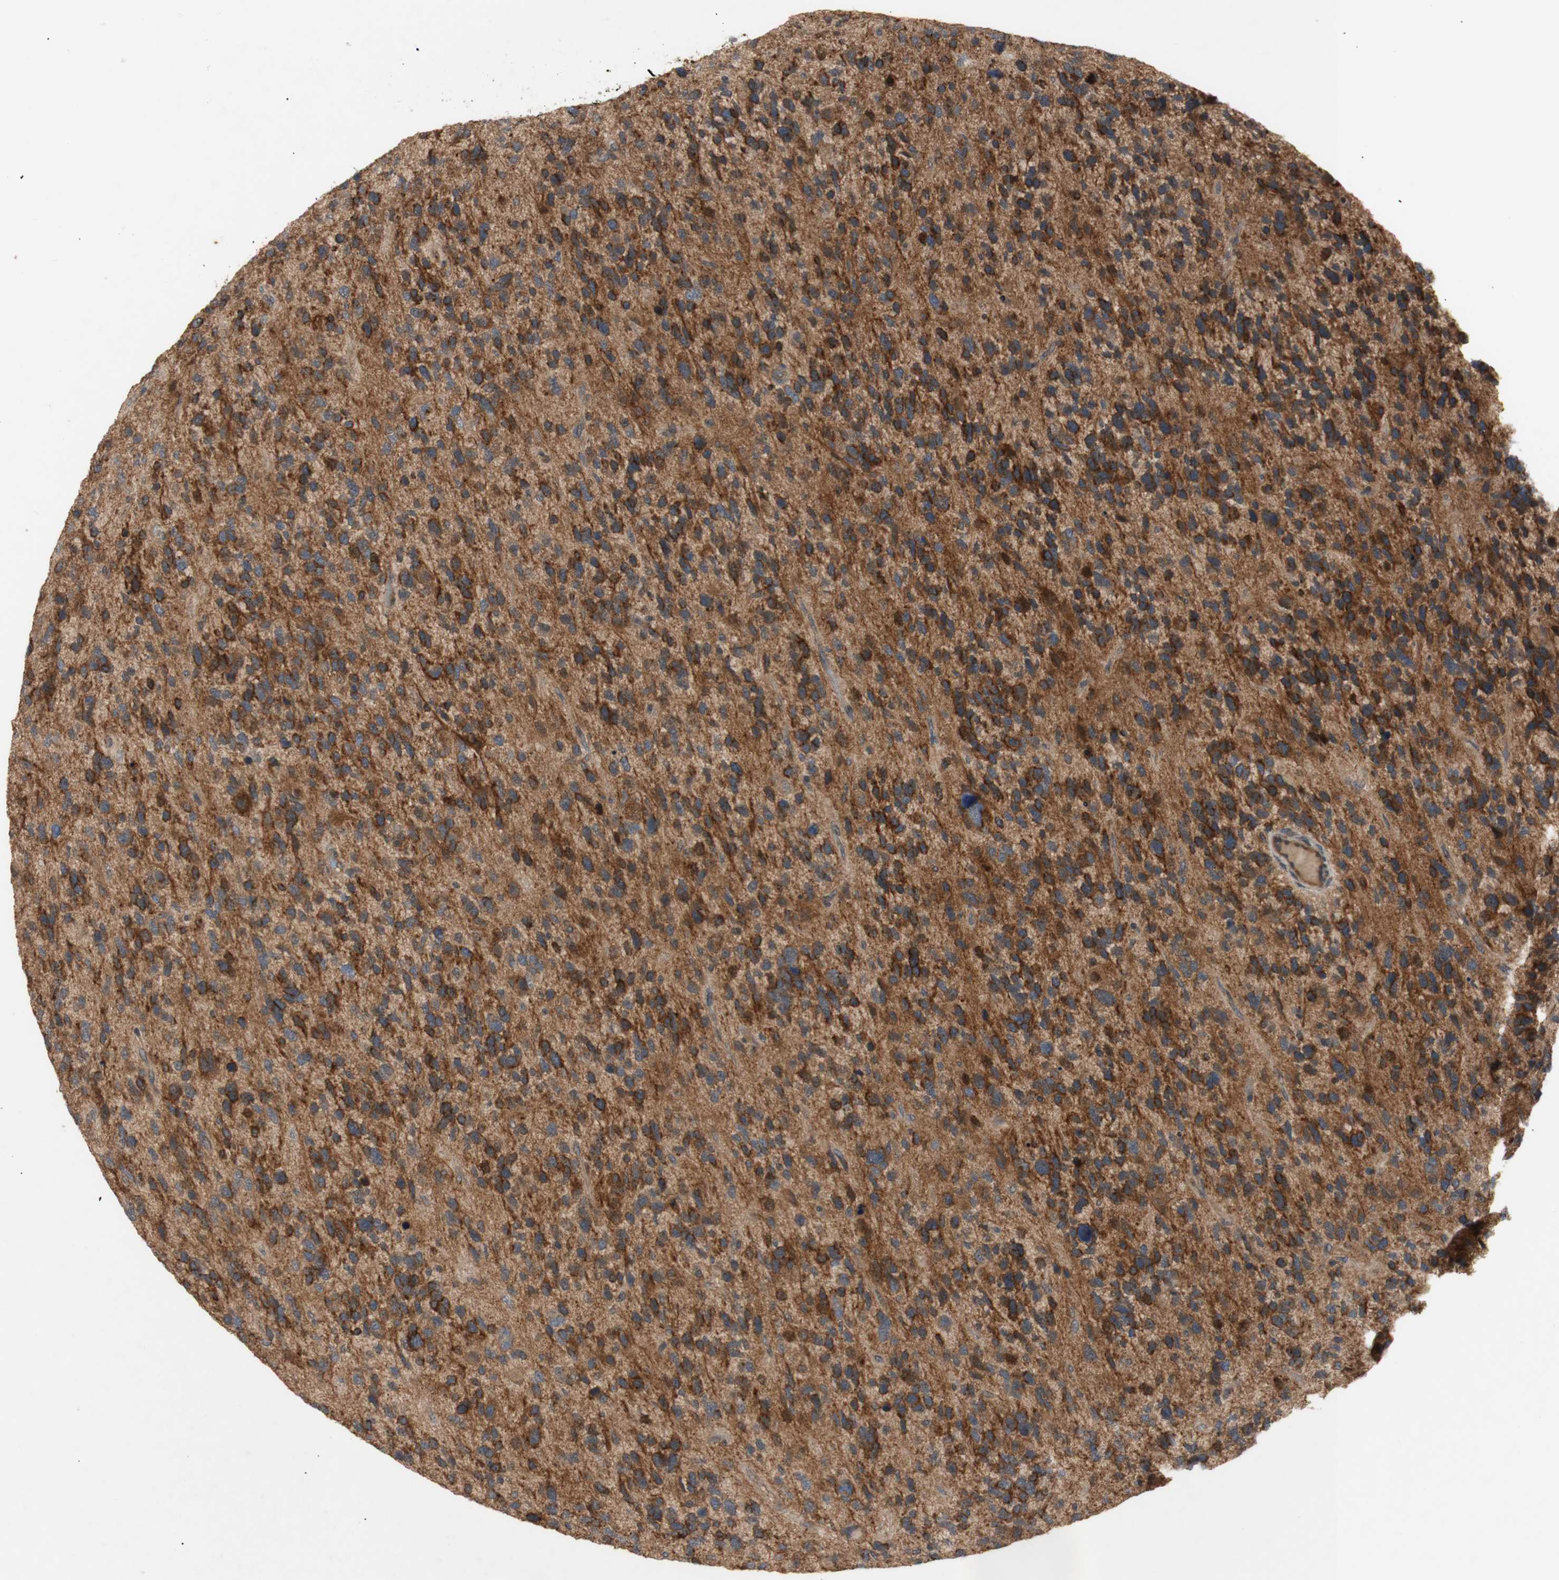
{"staining": {"intensity": "strong", "quantity": ">75%", "location": "cytoplasmic/membranous"}, "tissue": "glioma", "cell_type": "Tumor cells", "image_type": "cancer", "snomed": [{"axis": "morphology", "description": "Glioma, malignant, High grade"}, {"axis": "topography", "description": "Brain"}], "caption": "About >75% of tumor cells in human glioma exhibit strong cytoplasmic/membranous protein positivity as visualized by brown immunohistochemical staining.", "gene": "PKN1", "patient": {"sex": "female", "age": 58}}